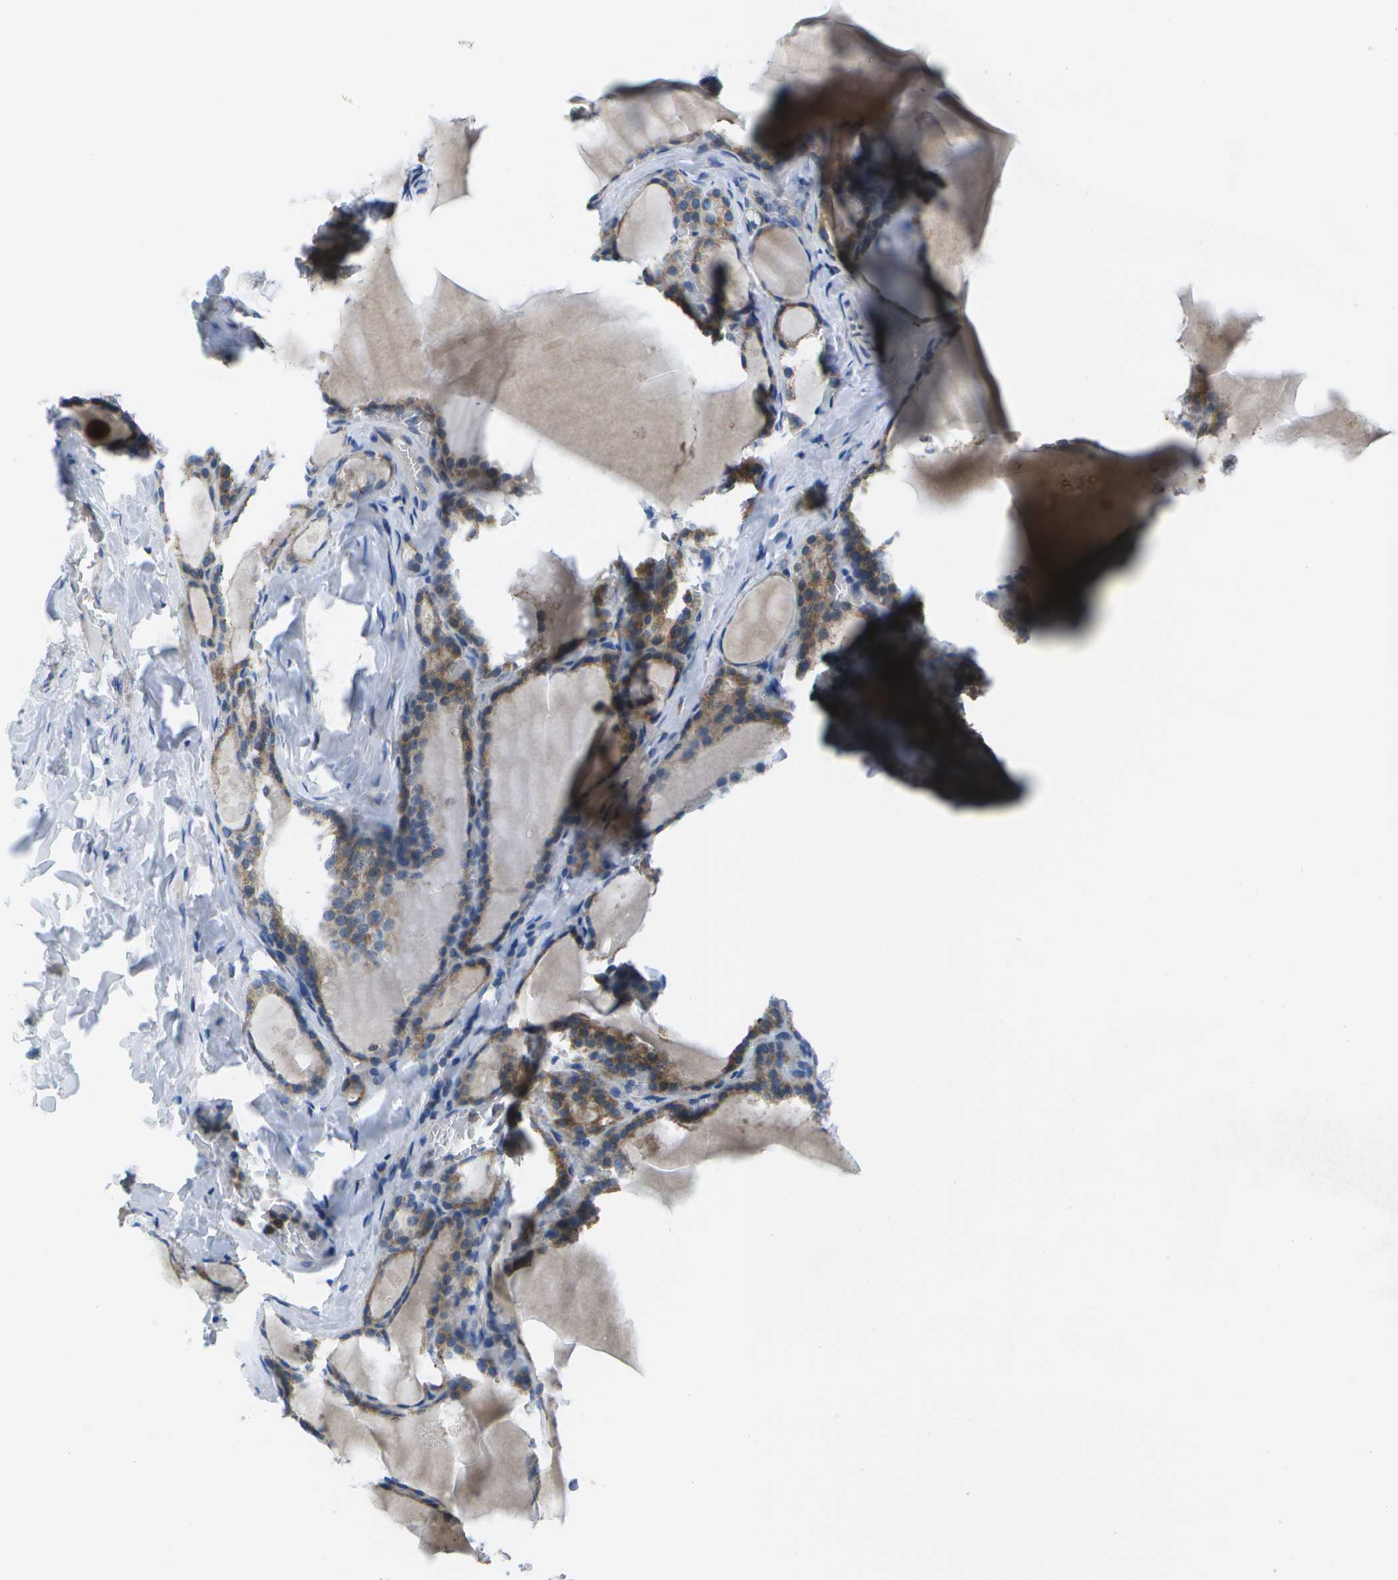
{"staining": {"intensity": "moderate", "quantity": ">75%", "location": "cytoplasmic/membranous"}, "tissue": "thyroid gland", "cell_type": "Glandular cells", "image_type": "normal", "snomed": [{"axis": "morphology", "description": "Normal tissue, NOS"}, {"axis": "topography", "description": "Thyroid gland"}], "caption": "Moderate cytoplasmic/membranous expression for a protein is identified in approximately >75% of glandular cells of benign thyroid gland using immunohistochemistry (IHC).", "gene": "GDF5", "patient": {"sex": "male", "age": 56}}